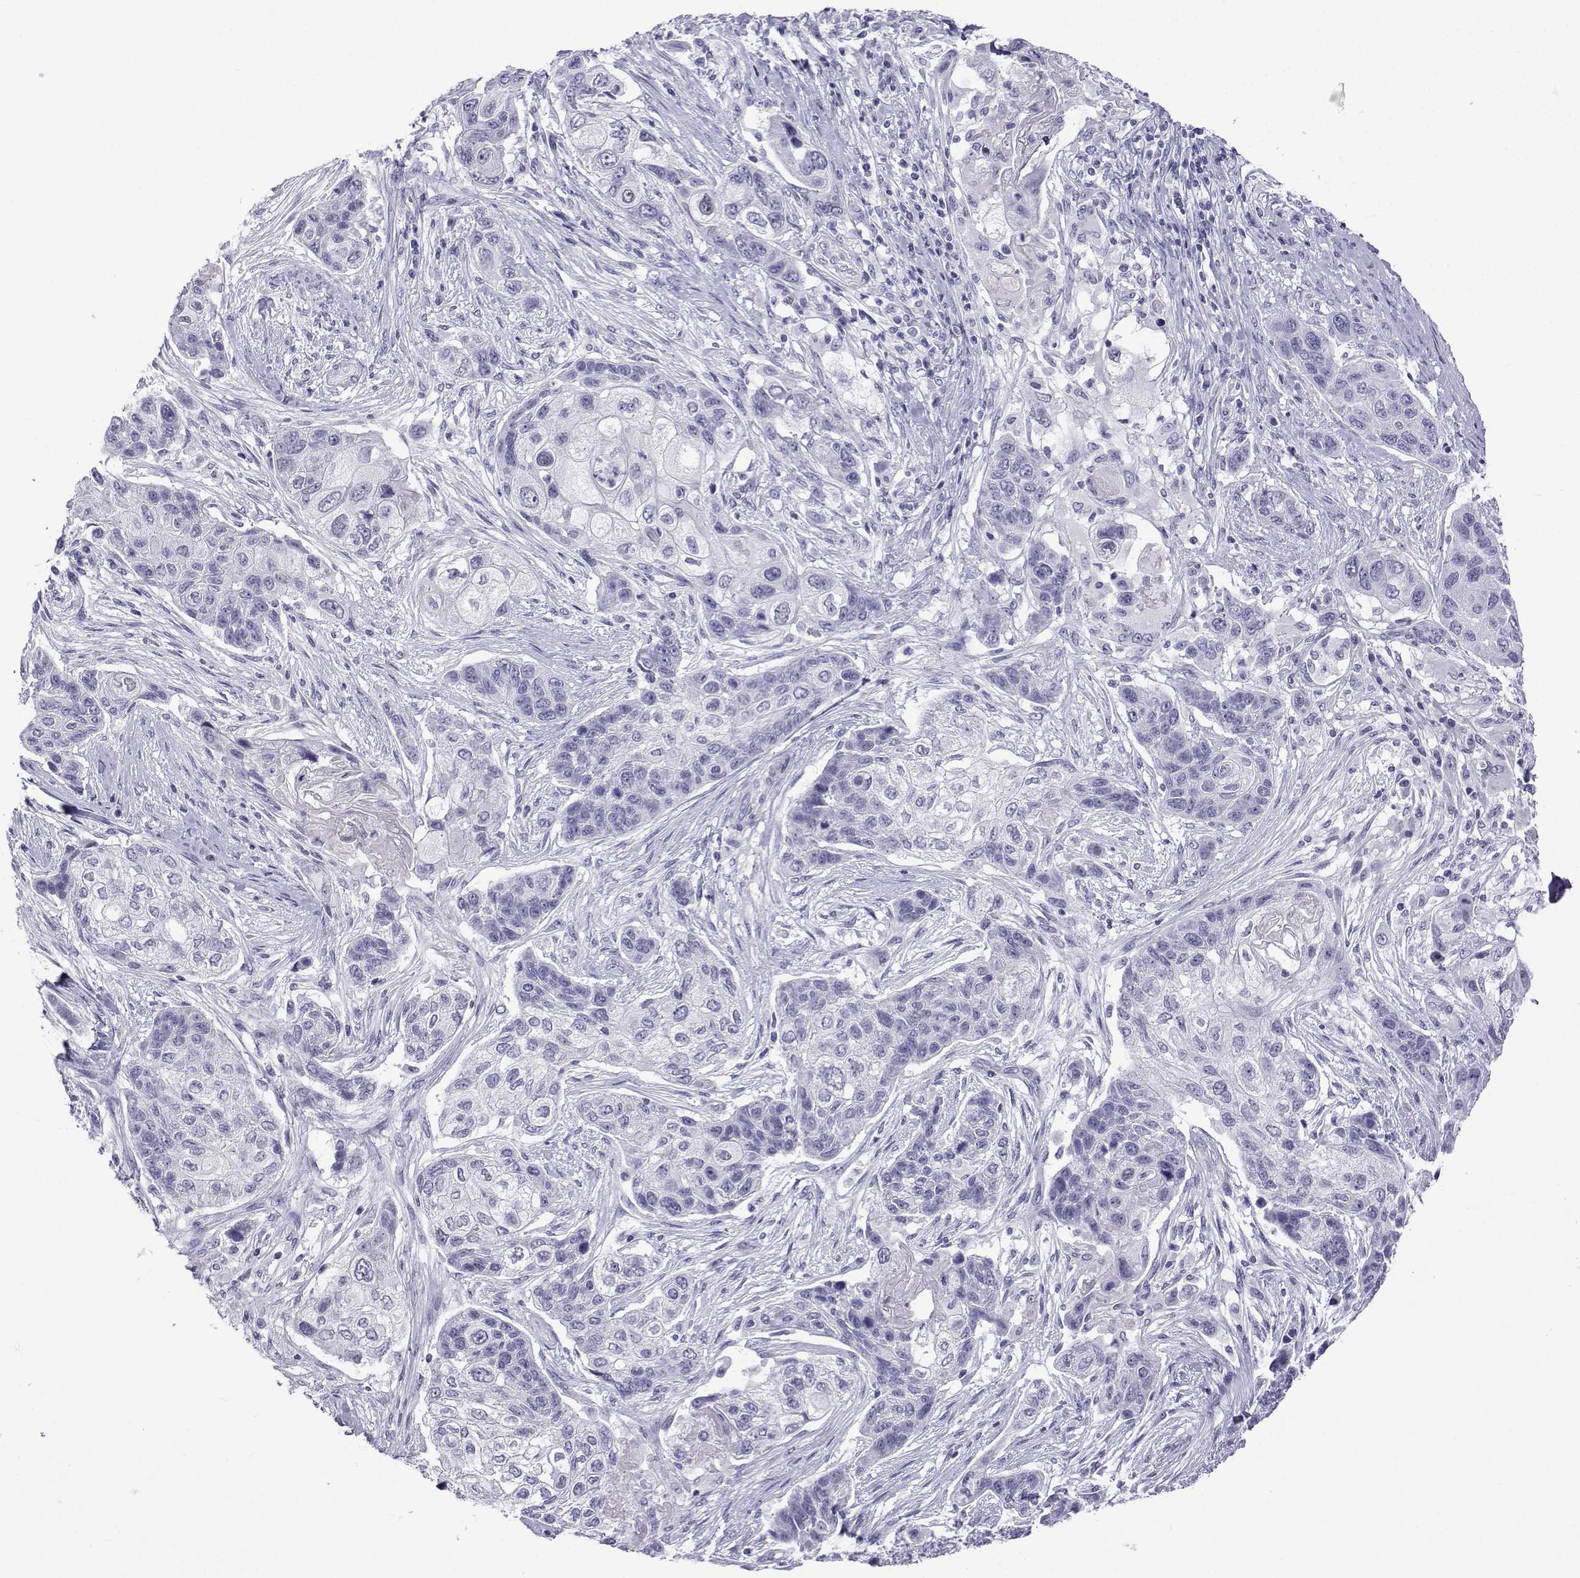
{"staining": {"intensity": "negative", "quantity": "none", "location": "none"}, "tissue": "lung cancer", "cell_type": "Tumor cells", "image_type": "cancer", "snomed": [{"axis": "morphology", "description": "Squamous cell carcinoma, NOS"}, {"axis": "topography", "description": "Lung"}], "caption": "DAB (3,3'-diaminobenzidine) immunohistochemical staining of lung squamous cell carcinoma exhibits no significant positivity in tumor cells.", "gene": "ACTL7A", "patient": {"sex": "male", "age": 69}}